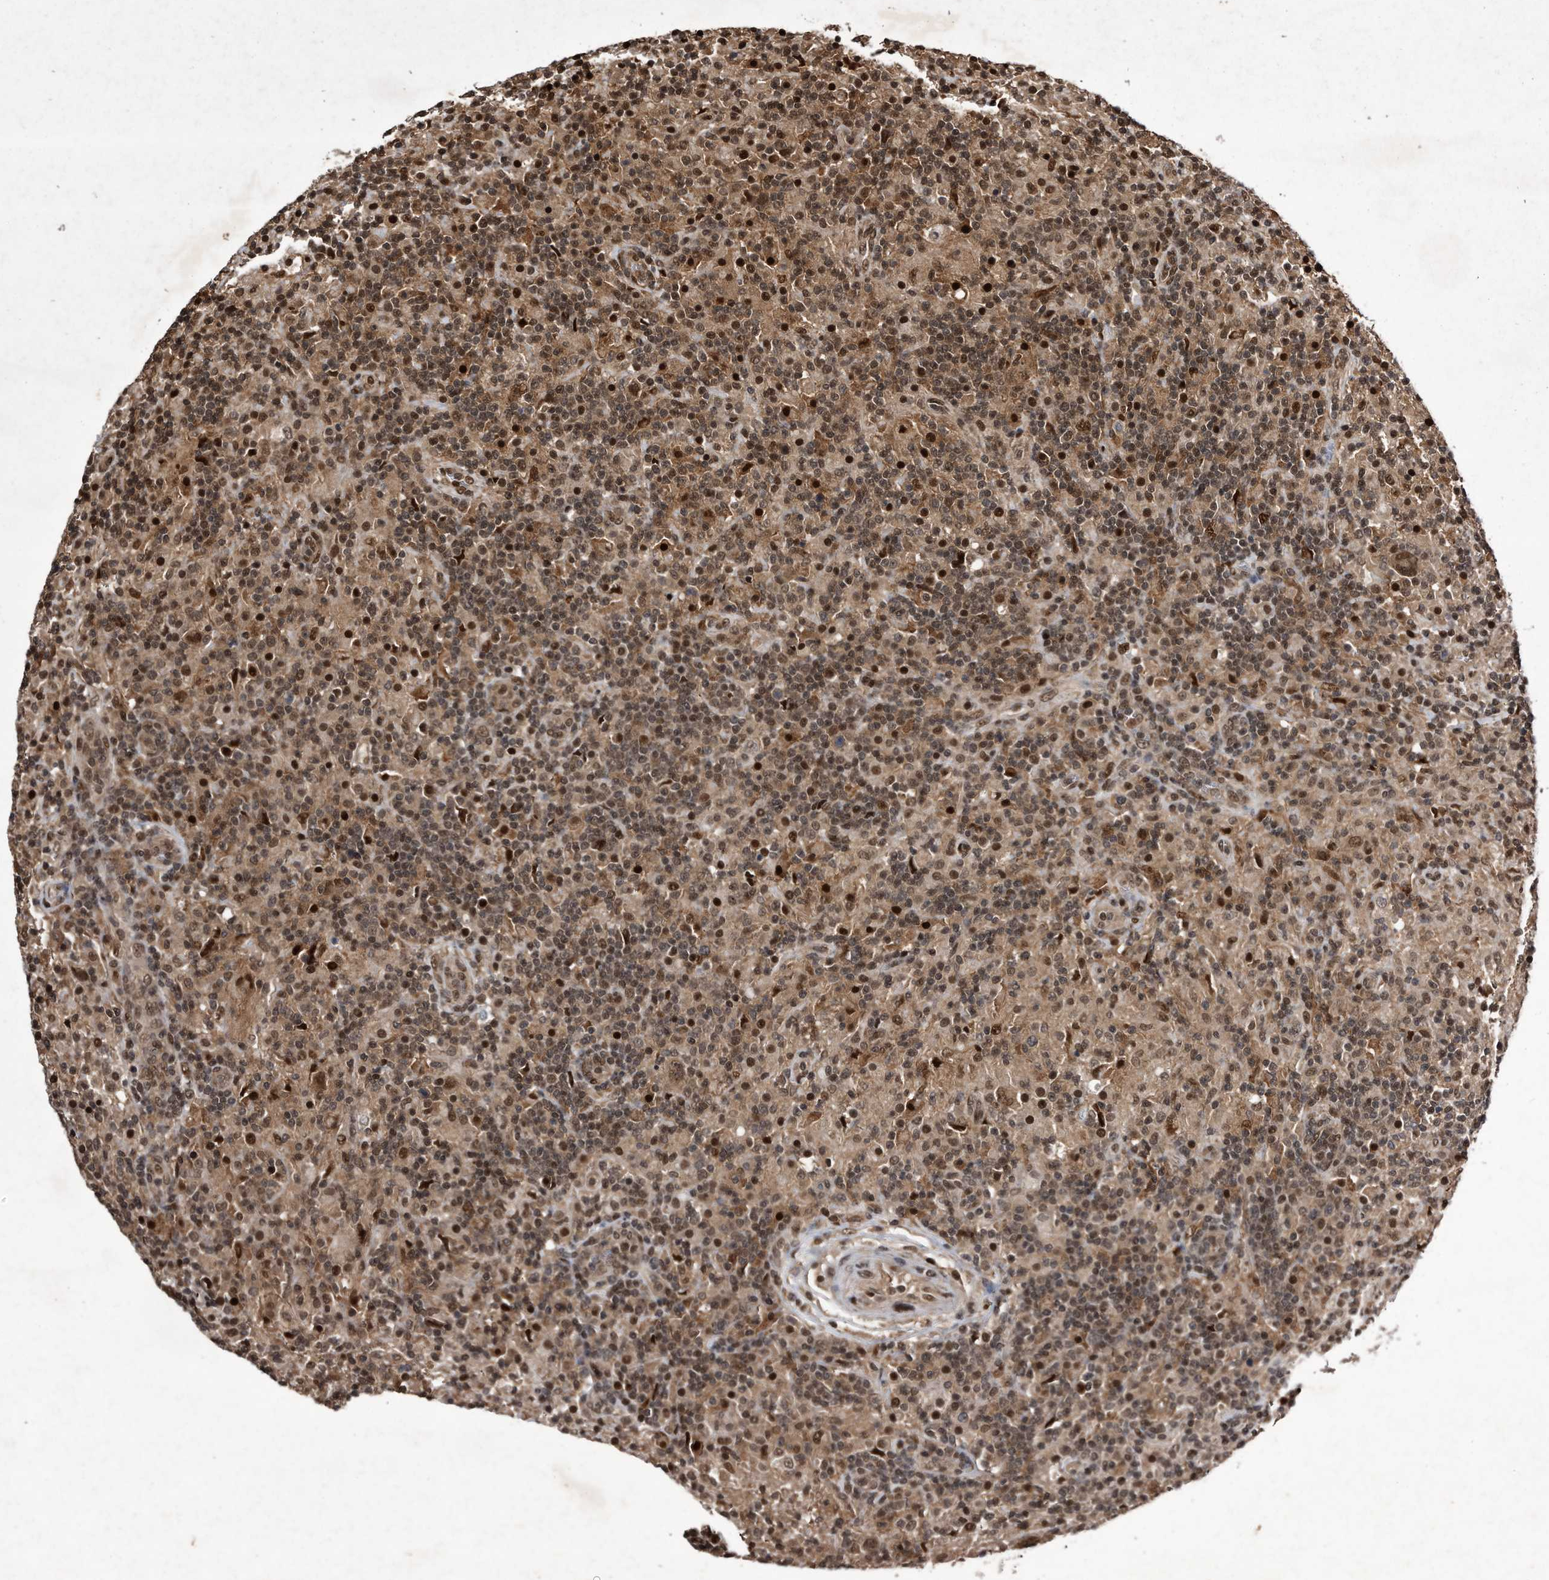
{"staining": {"intensity": "strong", "quantity": ">75%", "location": "cytoplasmic/membranous,nuclear"}, "tissue": "lymphoma", "cell_type": "Tumor cells", "image_type": "cancer", "snomed": [{"axis": "morphology", "description": "Hodgkin's disease, NOS"}, {"axis": "topography", "description": "Lymph node"}], "caption": "Immunohistochemical staining of human Hodgkin's disease displays high levels of strong cytoplasmic/membranous and nuclear protein staining in approximately >75% of tumor cells. Nuclei are stained in blue.", "gene": "RAD23B", "patient": {"sex": "male", "age": 70}}